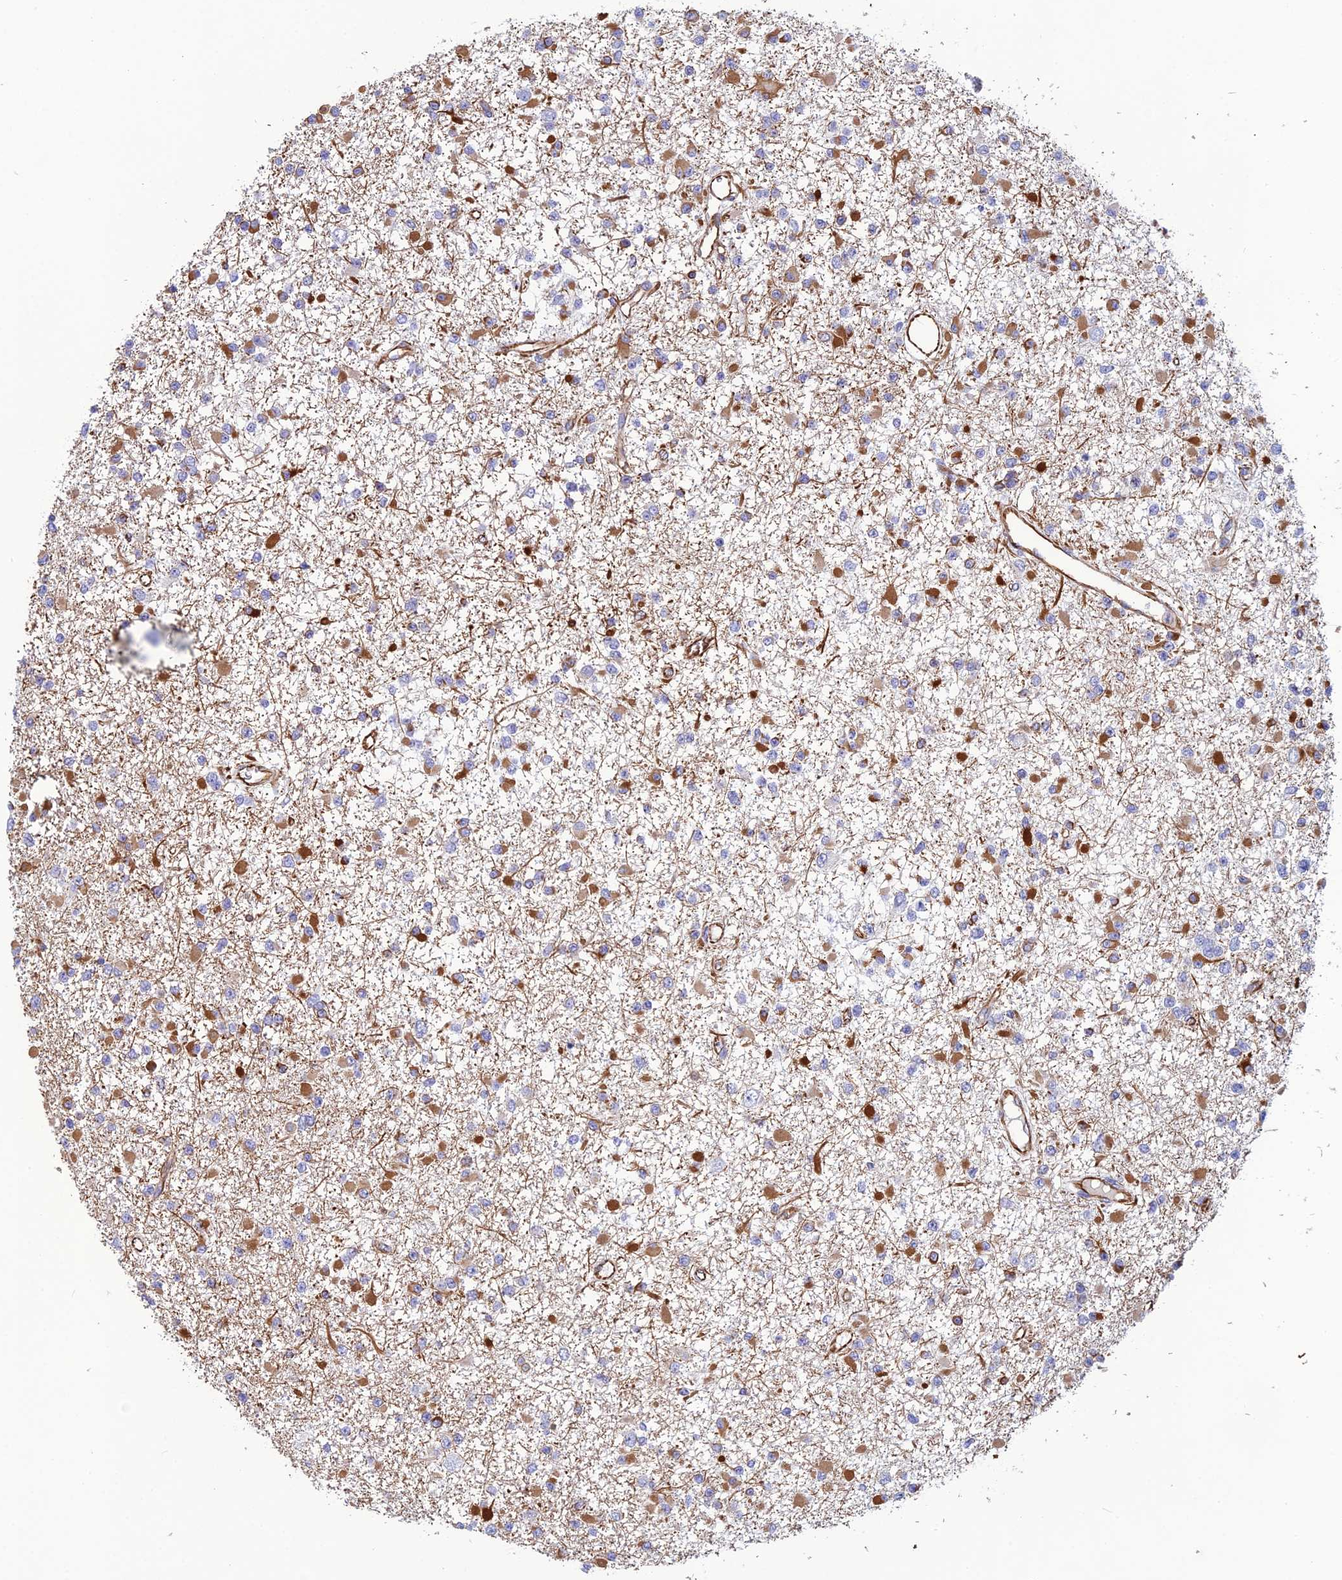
{"staining": {"intensity": "moderate", "quantity": "<25%", "location": "cytoplasmic/membranous"}, "tissue": "glioma", "cell_type": "Tumor cells", "image_type": "cancer", "snomed": [{"axis": "morphology", "description": "Glioma, malignant, Low grade"}, {"axis": "topography", "description": "Brain"}], "caption": "A brown stain labels moderate cytoplasmic/membranous positivity of a protein in human malignant low-grade glioma tumor cells. Nuclei are stained in blue.", "gene": "FBXL20", "patient": {"sex": "female", "age": 22}}